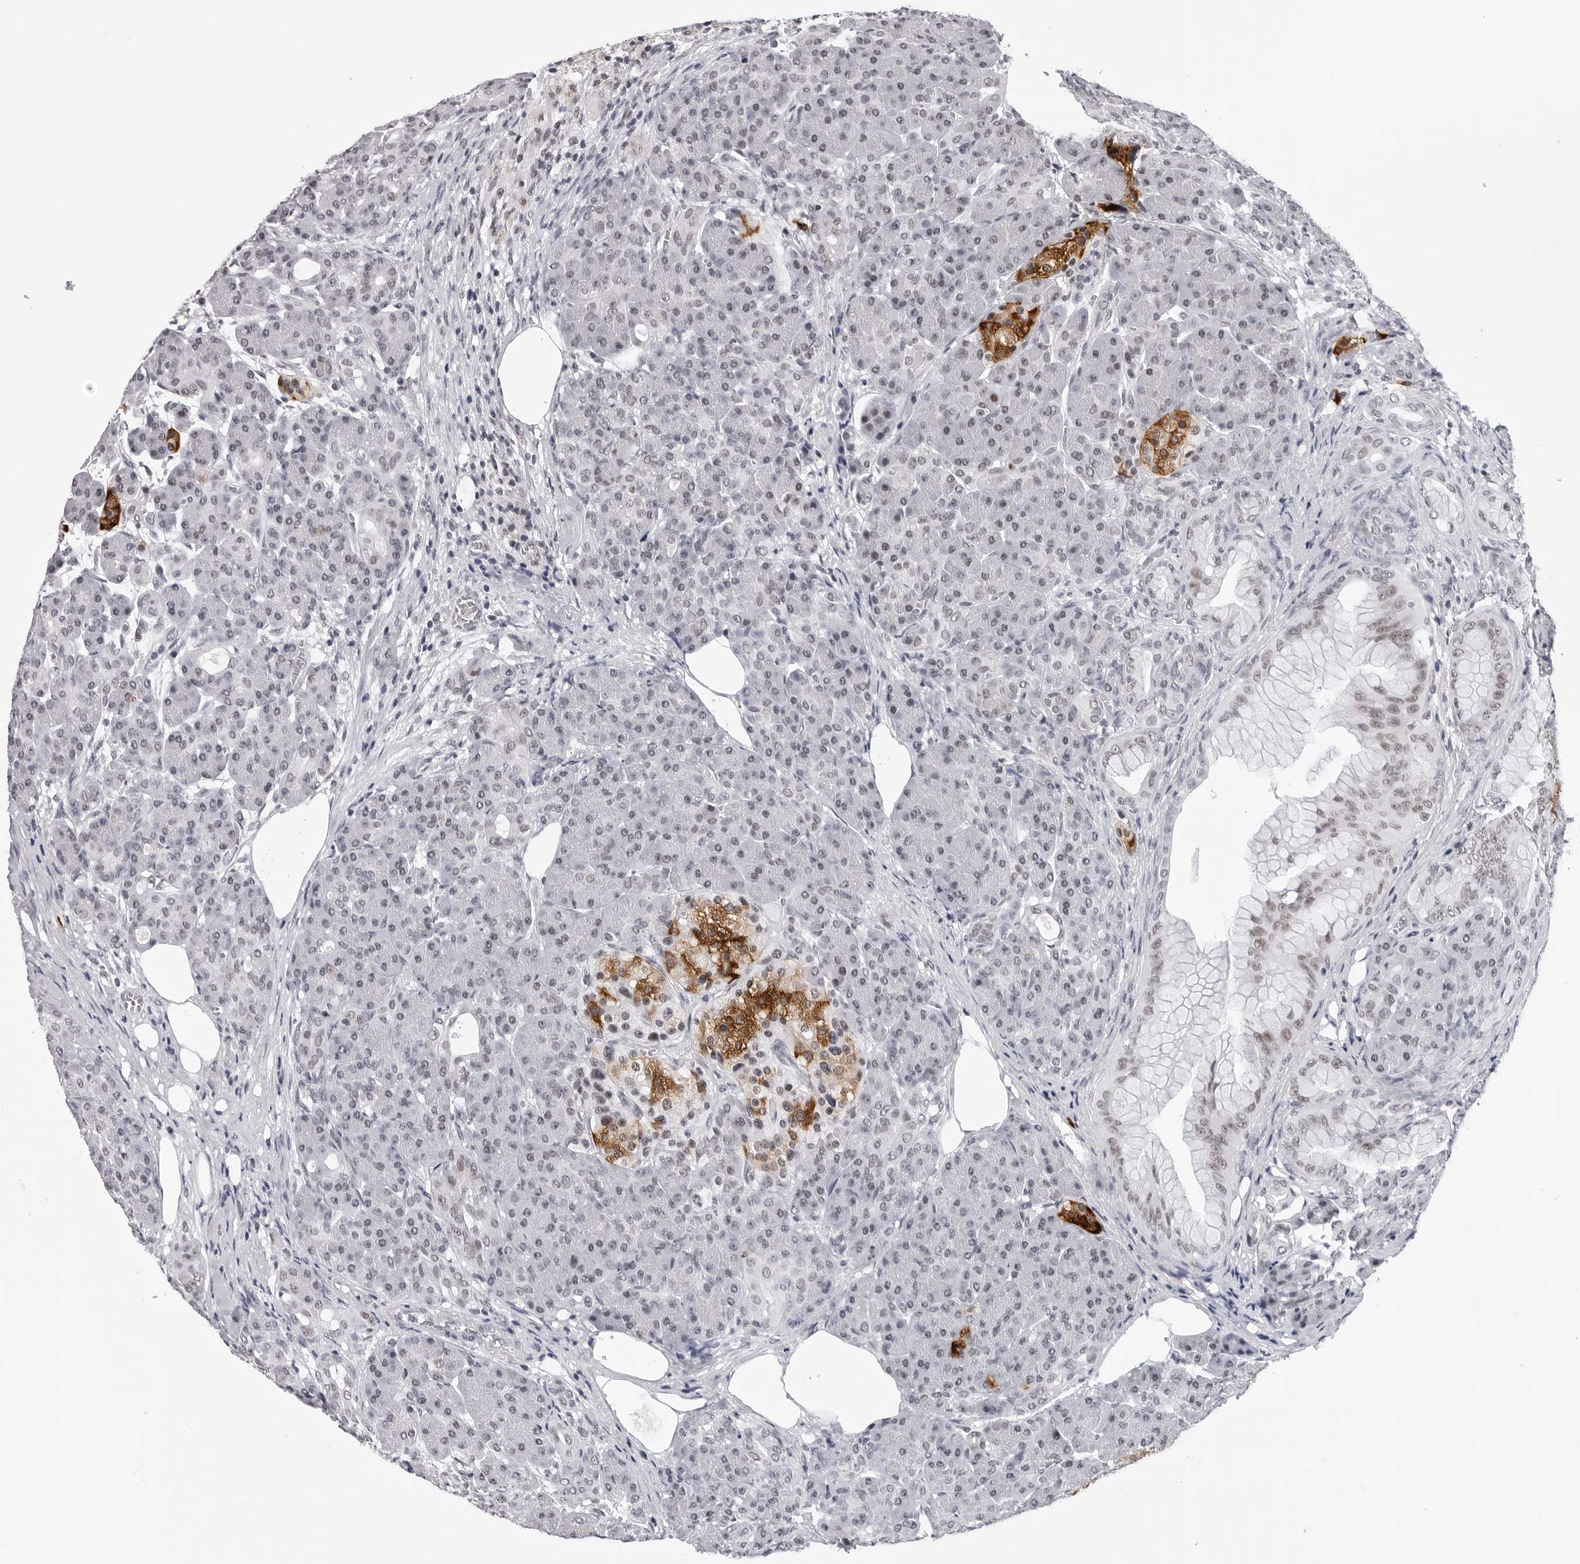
{"staining": {"intensity": "weak", "quantity": "25%-75%", "location": "nuclear"}, "tissue": "pancreas", "cell_type": "Exocrine glandular cells", "image_type": "normal", "snomed": [{"axis": "morphology", "description": "Normal tissue, NOS"}, {"axis": "topography", "description": "Pancreas"}], "caption": "This is a micrograph of immunohistochemistry (IHC) staining of unremarkable pancreas, which shows weak positivity in the nuclear of exocrine glandular cells.", "gene": "SF3B4", "patient": {"sex": "male", "age": 63}}